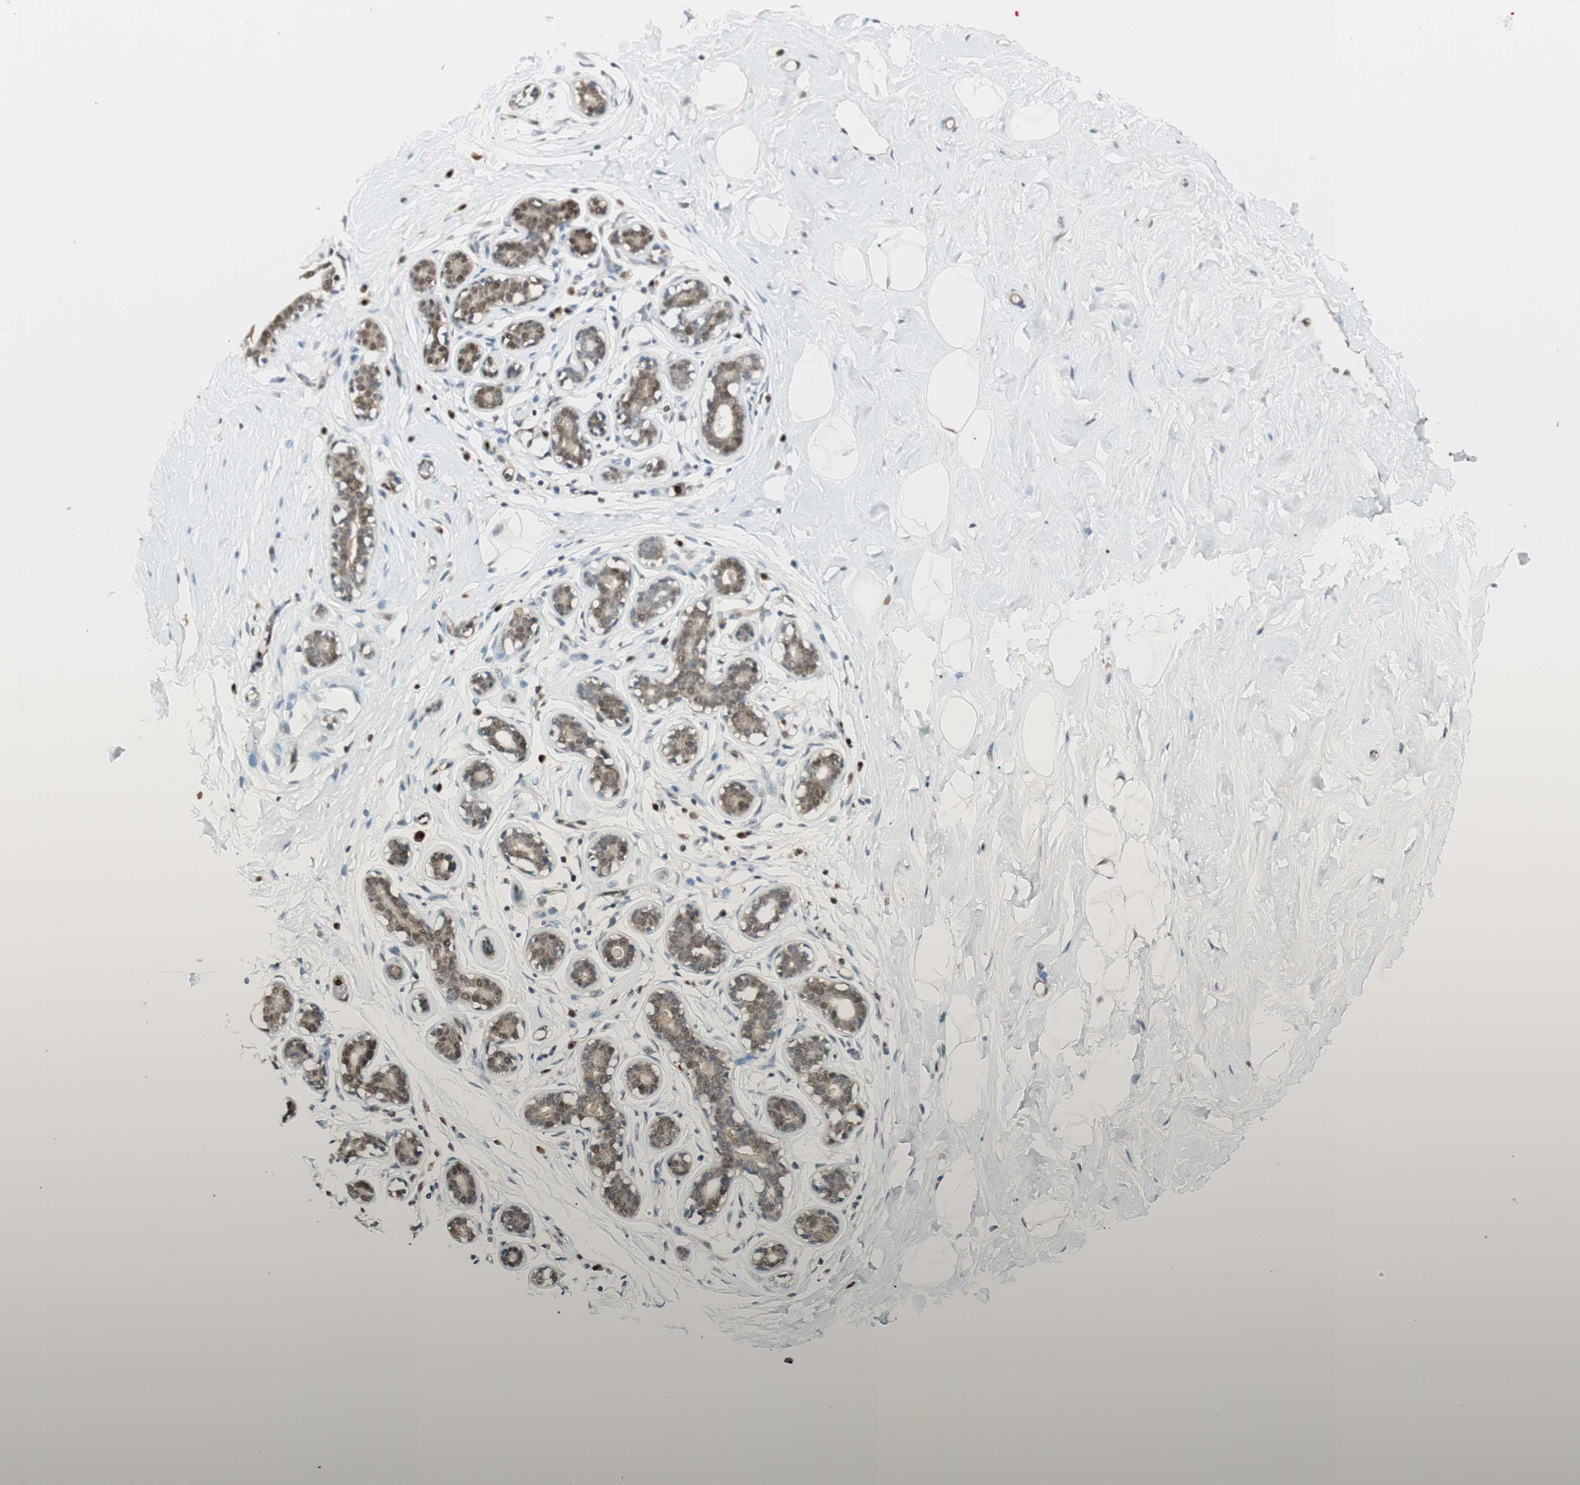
{"staining": {"intensity": "negative", "quantity": "none", "location": "none"}, "tissue": "breast", "cell_type": "Adipocytes", "image_type": "normal", "snomed": [{"axis": "morphology", "description": "Normal tissue, NOS"}, {"axis": "topography", "description": "Breast"}], "caption": "Normal breast was stained to show a protein in brown. There is no significant positivity in adipocytes. The staining was performed using DAB (3,3'-diaminobenzidine) to visualize the protein expression in brown, while the nuclei were stained in blue with hematoxylin (Magnification: 20x).", "gene": "LTA4H", "patient": {"sex": "female", "age": 23}}